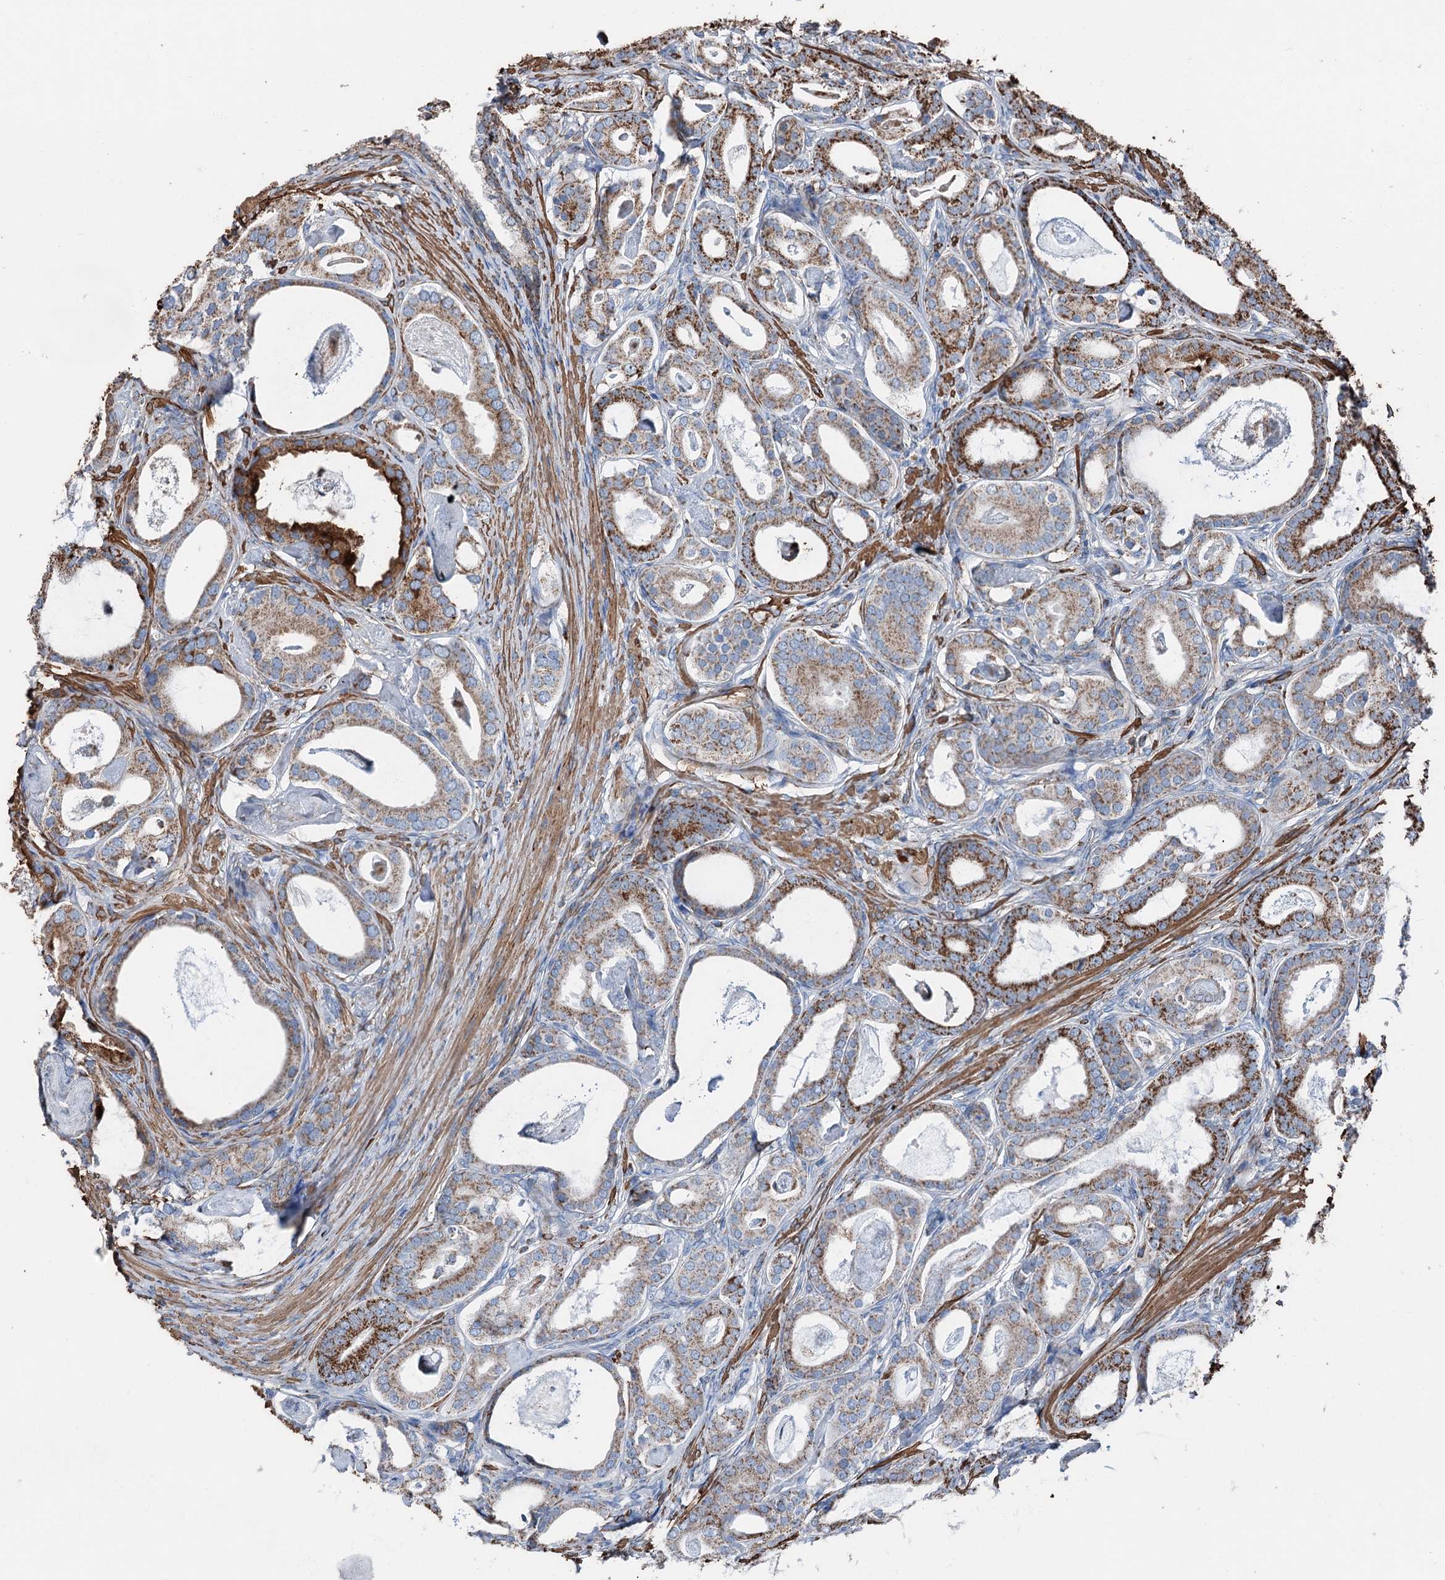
{"staining": {"intensity": "strong", "quantity": "25%-75%", "location": "cytoplasmic/membranous"}, "tissue": "prostate cancer", "cell_type": "Tumor cells", "image_type": "cancer", "snomed": [{"axis": "morphology", "description": "Adenocarcinoma, Low grade"}, {"axis": "topography", "description": "Prostate"}], "caption": "This micrograph exhibits immunohistochemistry staining of human prostate adenocarcinoma (low-grade), with high strong cytoplasmic/membranous positivity in about 25%-75% of tumor cells.", "gene": "DDIAS", "patient": {"sex": "male", "age": 71}}